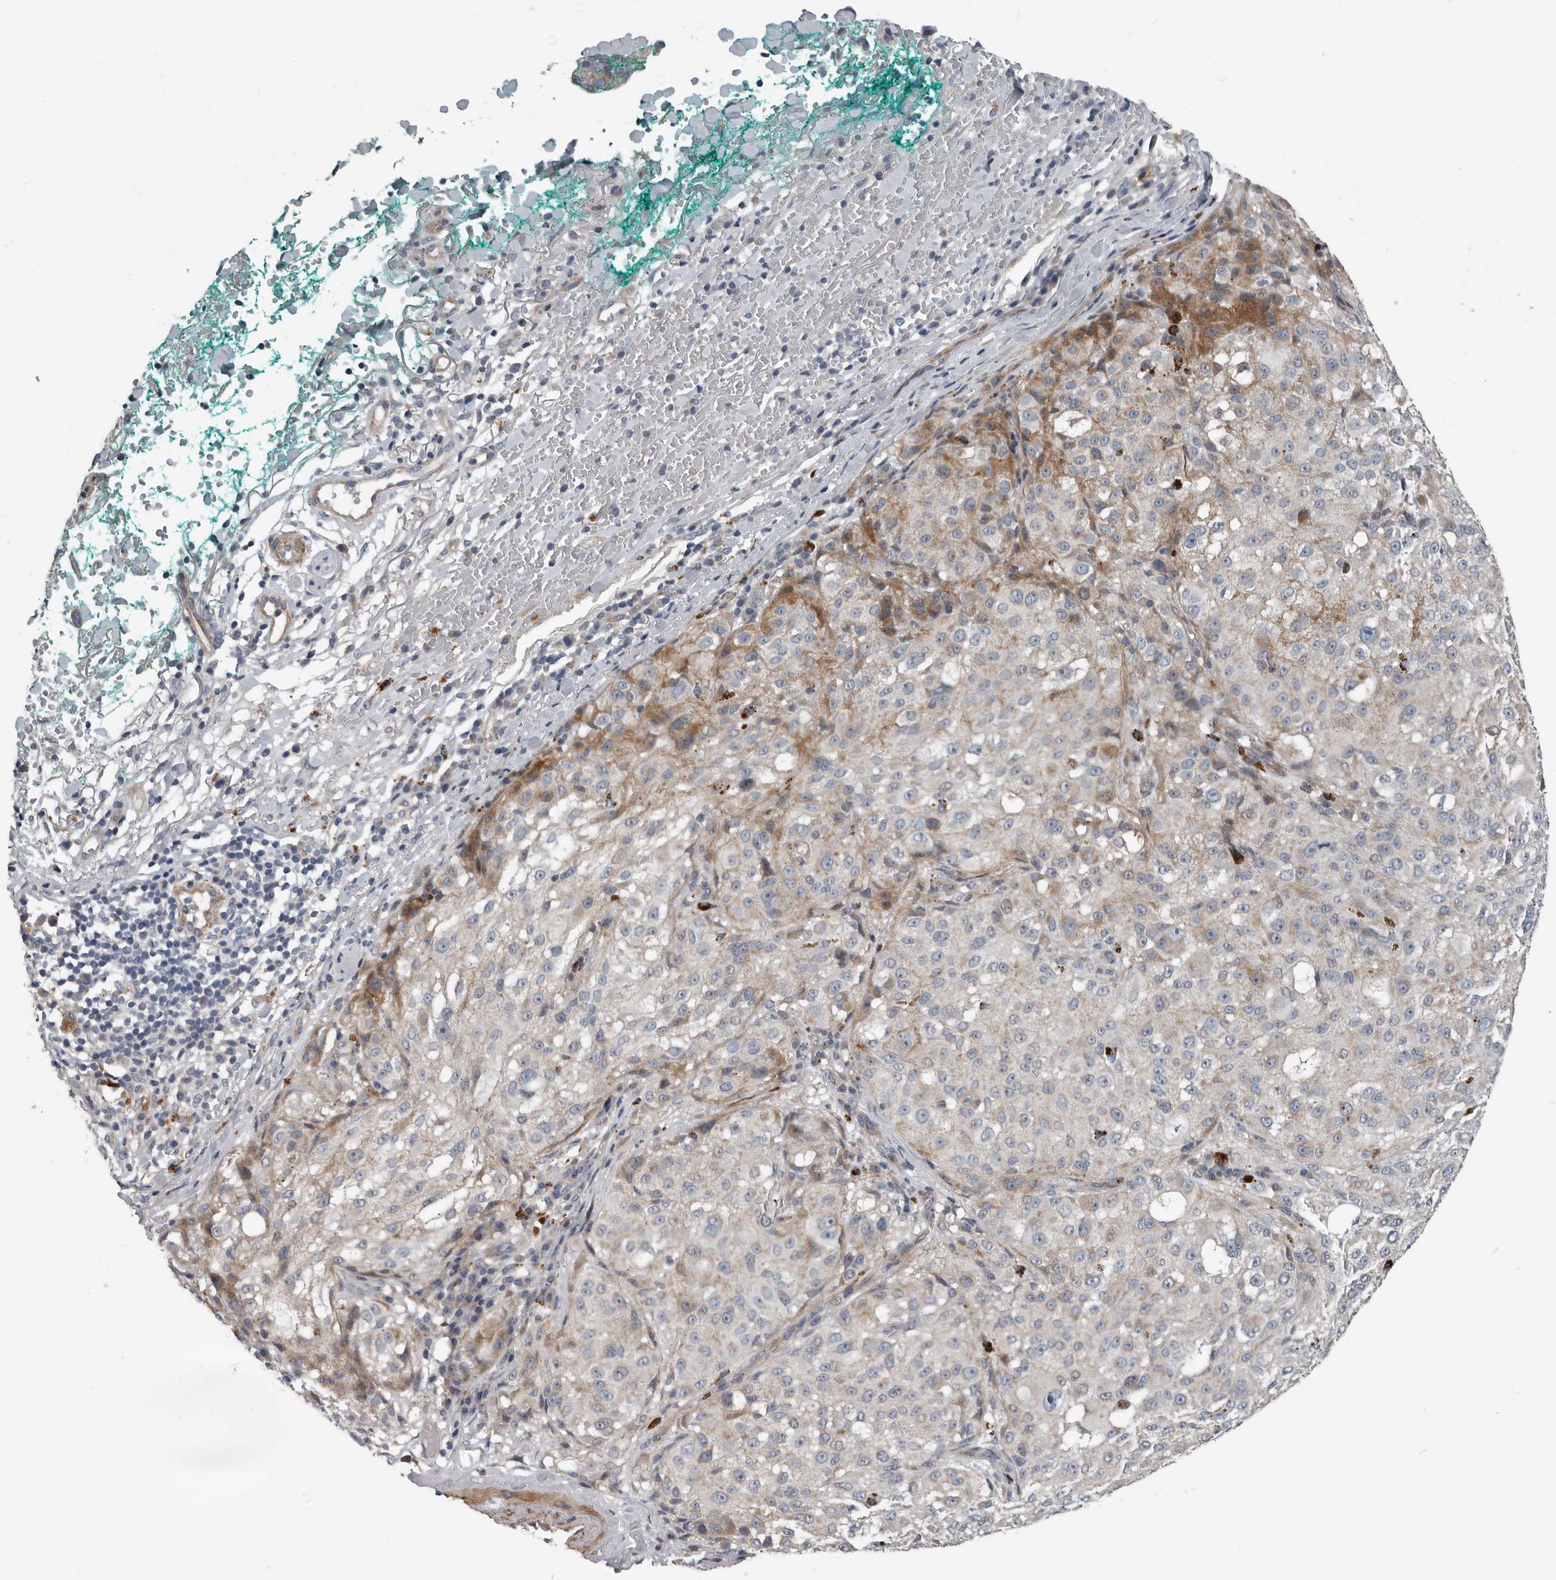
{"staining": {"intensity": "moderate", "quantity": "<25%", "location": "cytoplasmic/membranous"}, "tissue": "melanoma", "cell_type": "Tumor cells", "image_type": "cancer", "snomed": [{"axis": "morphology", "description": "Necrosis, NOS"}, {"axis": "morphology", "description": "Malignant melanoma, NOS"}, {"axis": "topography", "description": "Skin"}], "caption": "Immunohistochemical staining of human melanoma exhibits moderate cytoplasmic/membranous protein staining in about <25% of tumor cells.", "gene": "DPY19L4", "patient": {"sex": "female", "age": 87}}